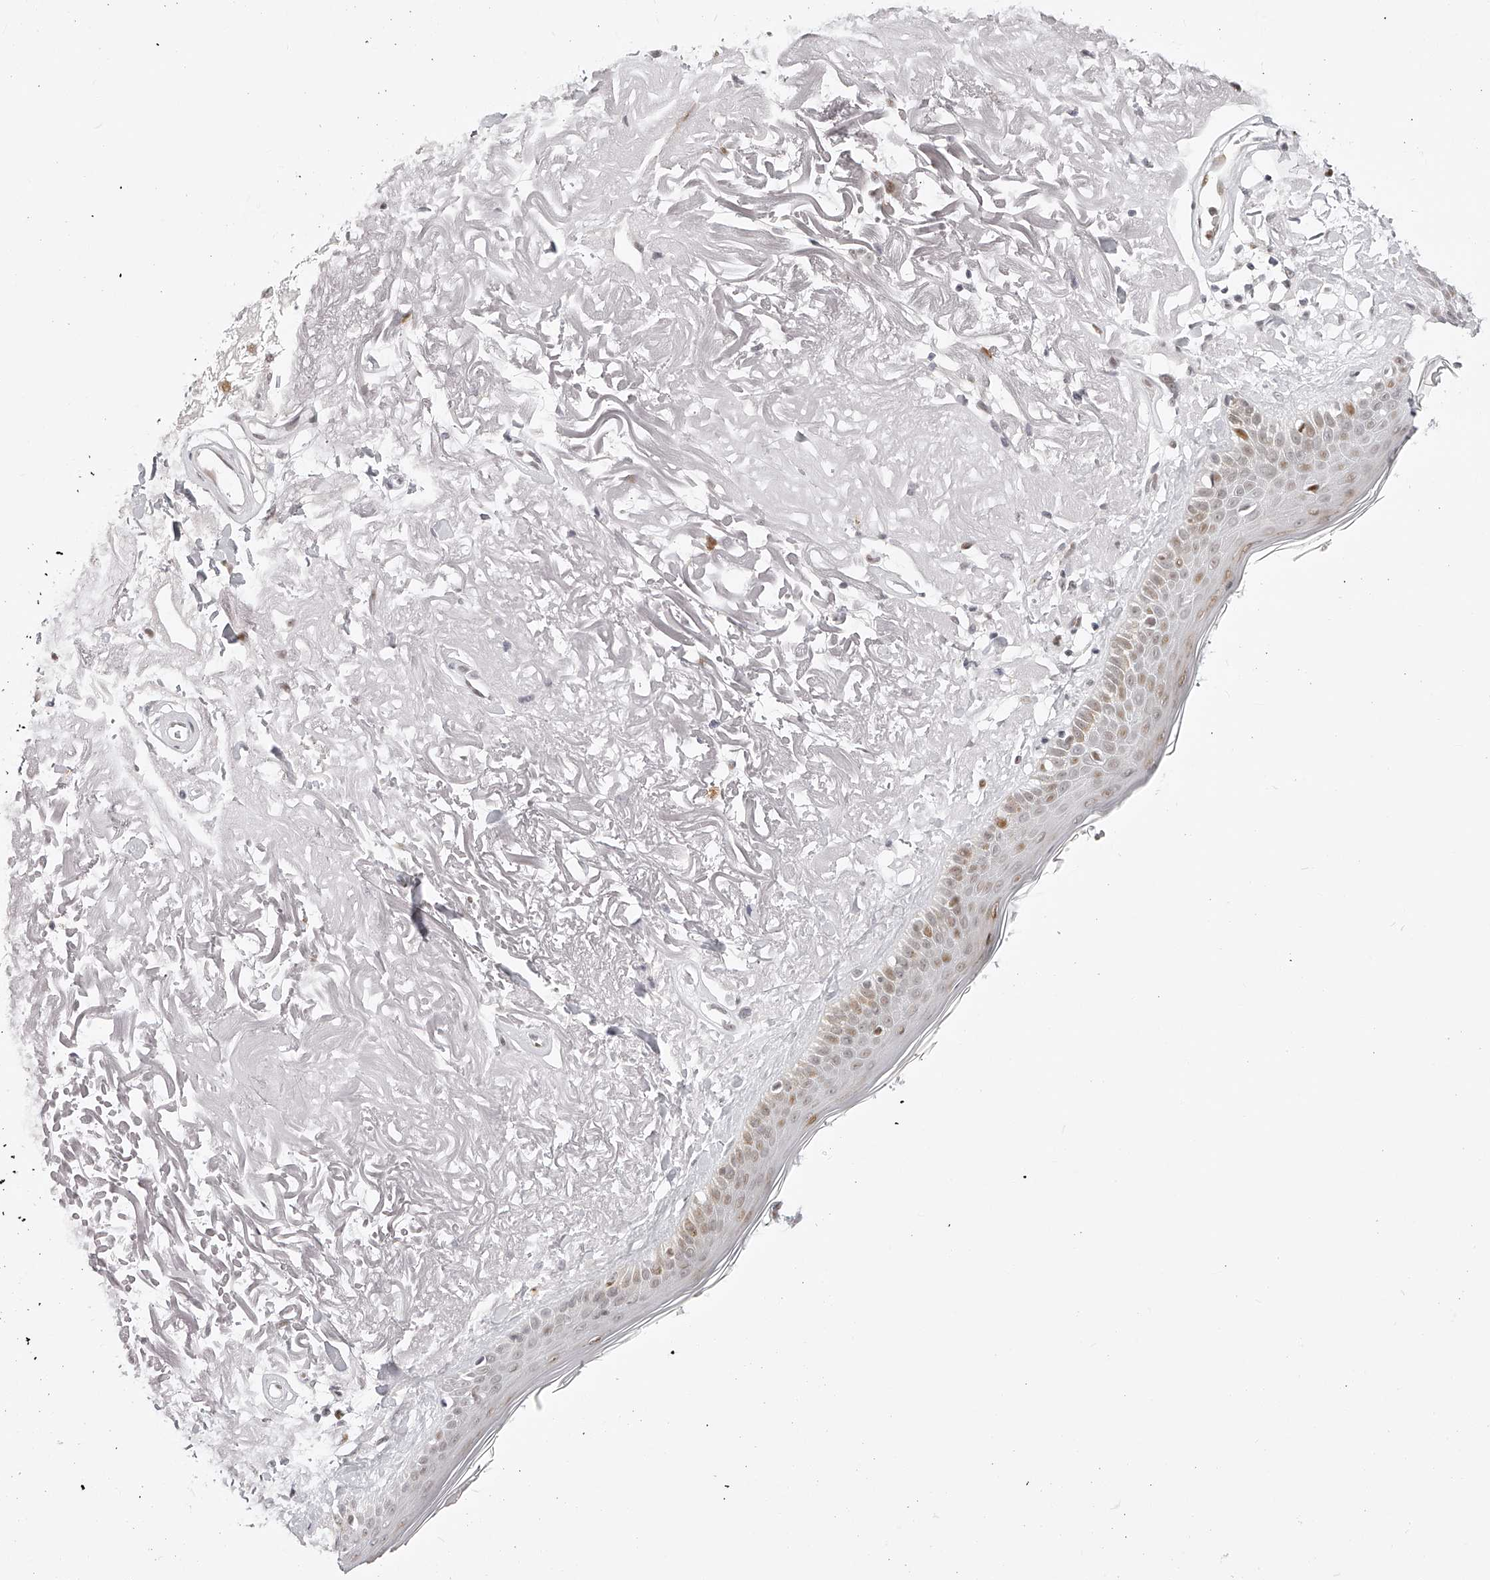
{"staining": {"intensity": "negative", "quantity": "none", "location": "none"}, "tissue": "skin", "cell_type": "Fibroblasts", "image_type": "normal", "snomed": [{"axis": "morphology", "description": "Normal tissue, NOS"}, {"axis": "topography", "description": "Skin"}, {"axis": "topography", "description": "Skeletal muscle"}], "caption": "This is a histopathology image of IHC staining of benign skin, which shows no positivity in fibroblasts. The staining was performed using DAB (3,3'-diaminobenzidine) to visualize the protein expression in brown, while the nuclei were stained in blue with hematoxylin (Magnification: 20x).", "gene": "PLEKHG1", "patient": {"sex": "male", "age": 83}}